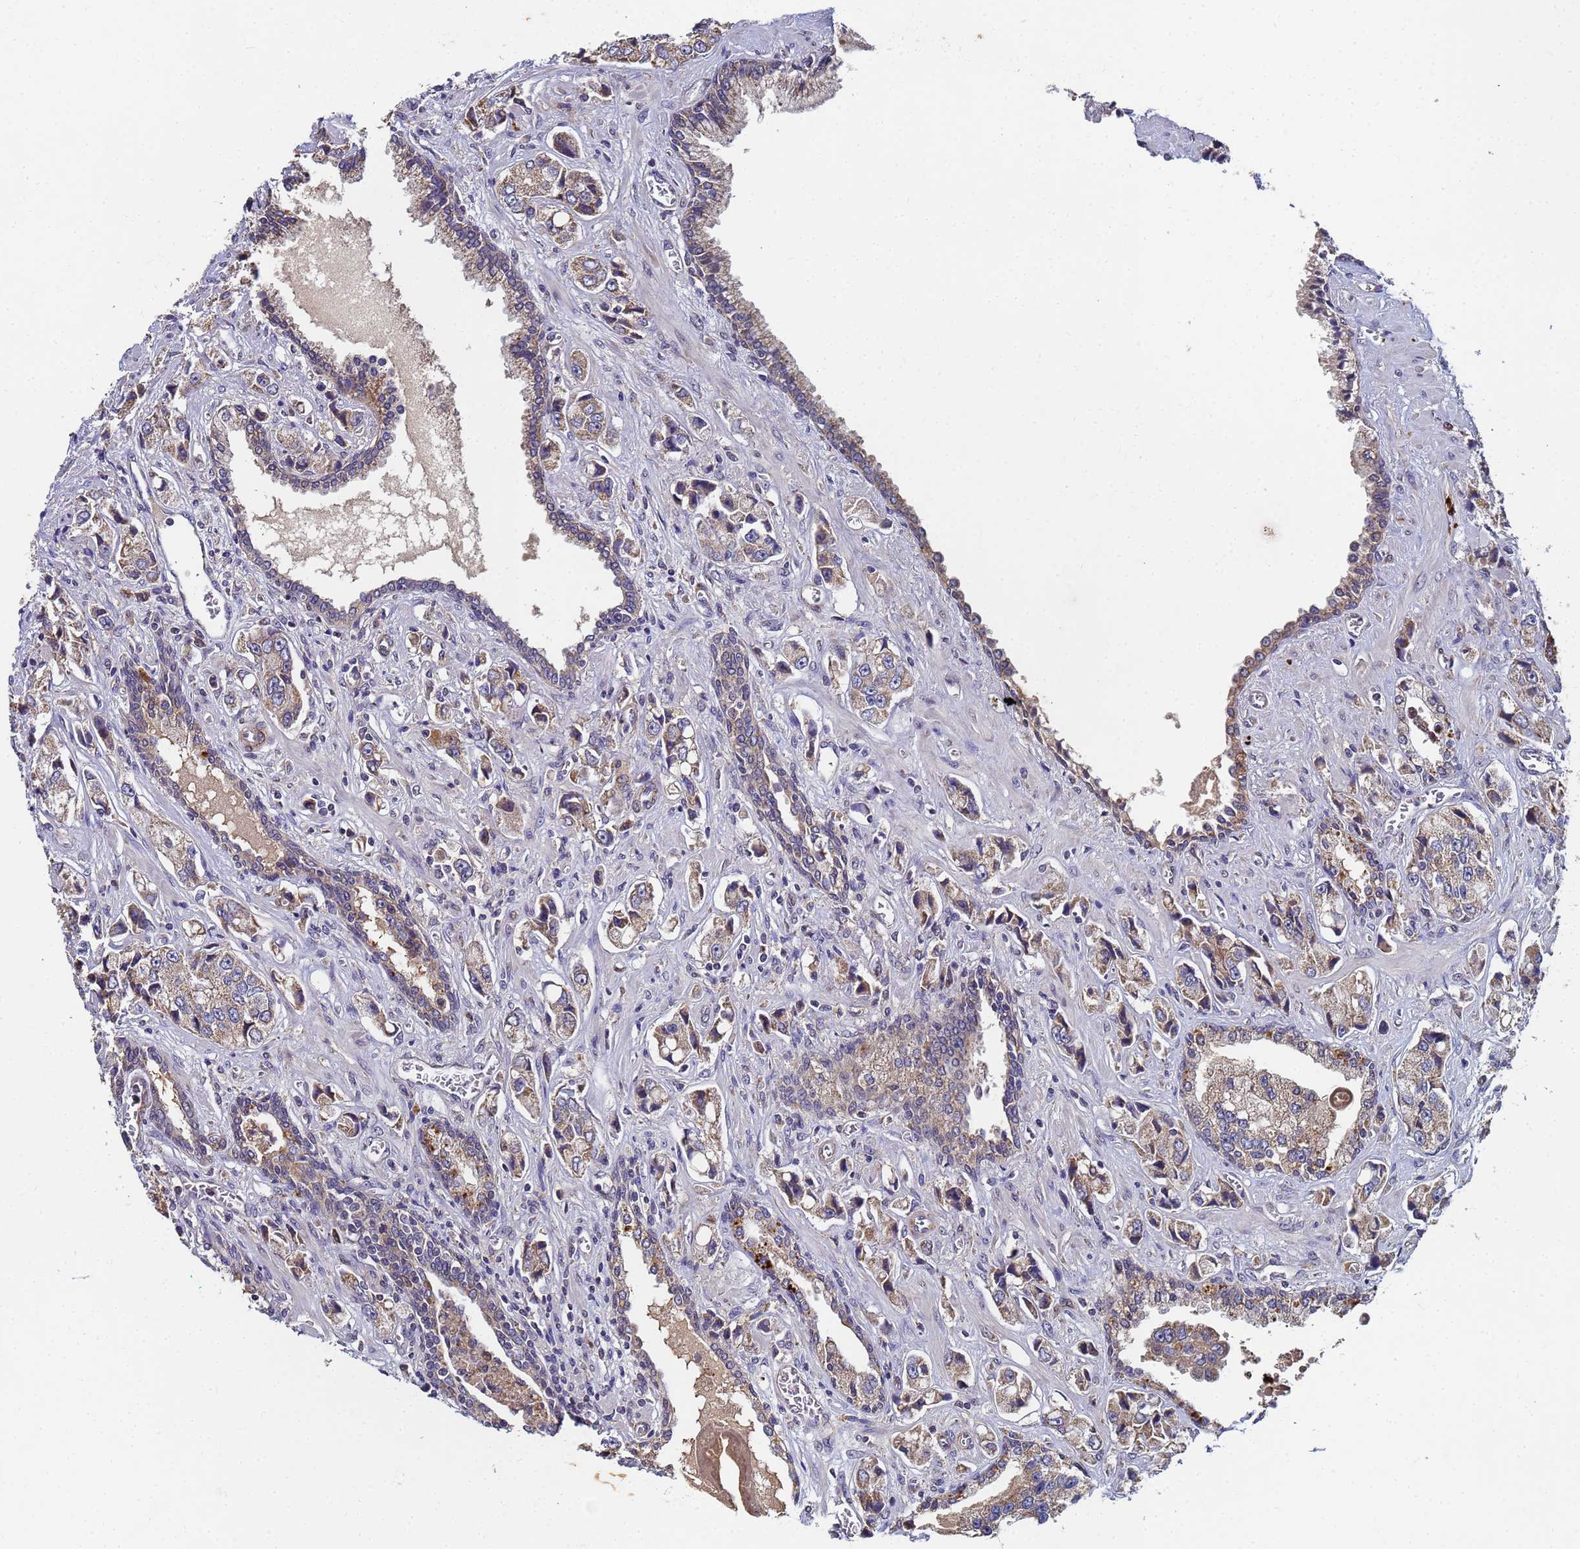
{"staining": {"intensity": "weak", "quantity": ">75%", "location": "cytoplasmic/membranous"}, "tissue": "prostate cancer", "cell_type": "Tumor cells", "image_type": "cancer", "snomed": [{"axis": "morphology", "description": "Adenocarcinoma, High grade"}, {"axis": "topography", "description": "Prostate"}], "caption": "The photomicrograph displays immunohistochemical staining of prostate cancer. There is weak cytoplasmic/membranous positivity is identified in approximately >75% of tumor cells.", "gene": "C5orf34", "patient": {"sex": "male", "age": 74}}